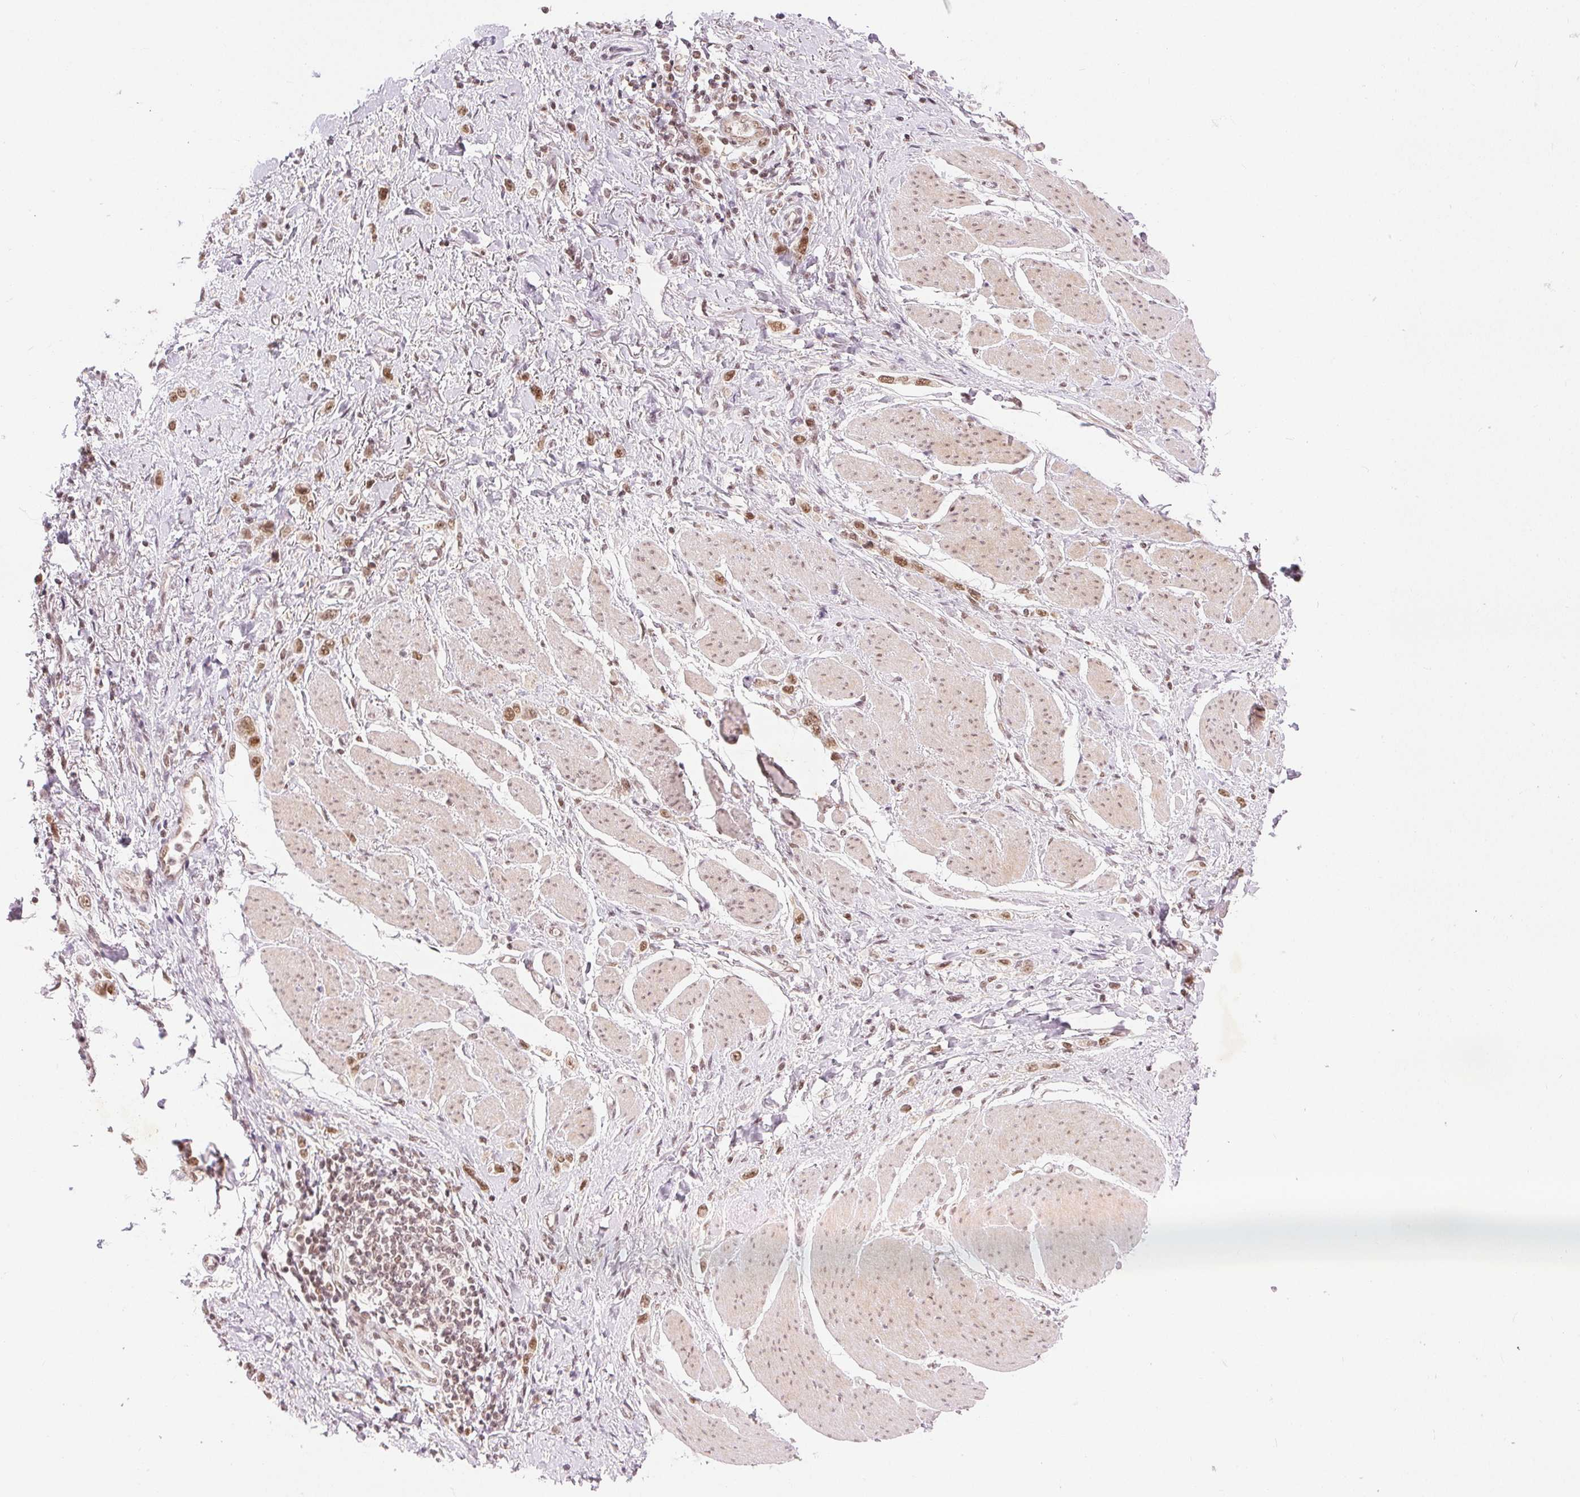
{"staining": {"intensity": "moderate", "quantity": ">75%", "location": "nuclear"}, "tissue": "stomach cancer", "cell_type": "Tumor cells", "image_type": "cancer", "snomed": [{"axis": "morphology", "description": "Adenocarcinoma, NOS"}, {"axis": "topography", "description": "Stomach"}], "caption": "A medium amount of moderate nuclear expression is appreciated in about >75% of tumor cells in stomach adenocarcinoma tissue.", "gene": "DEK", "patient": {"sex": "female", "age": 65}}